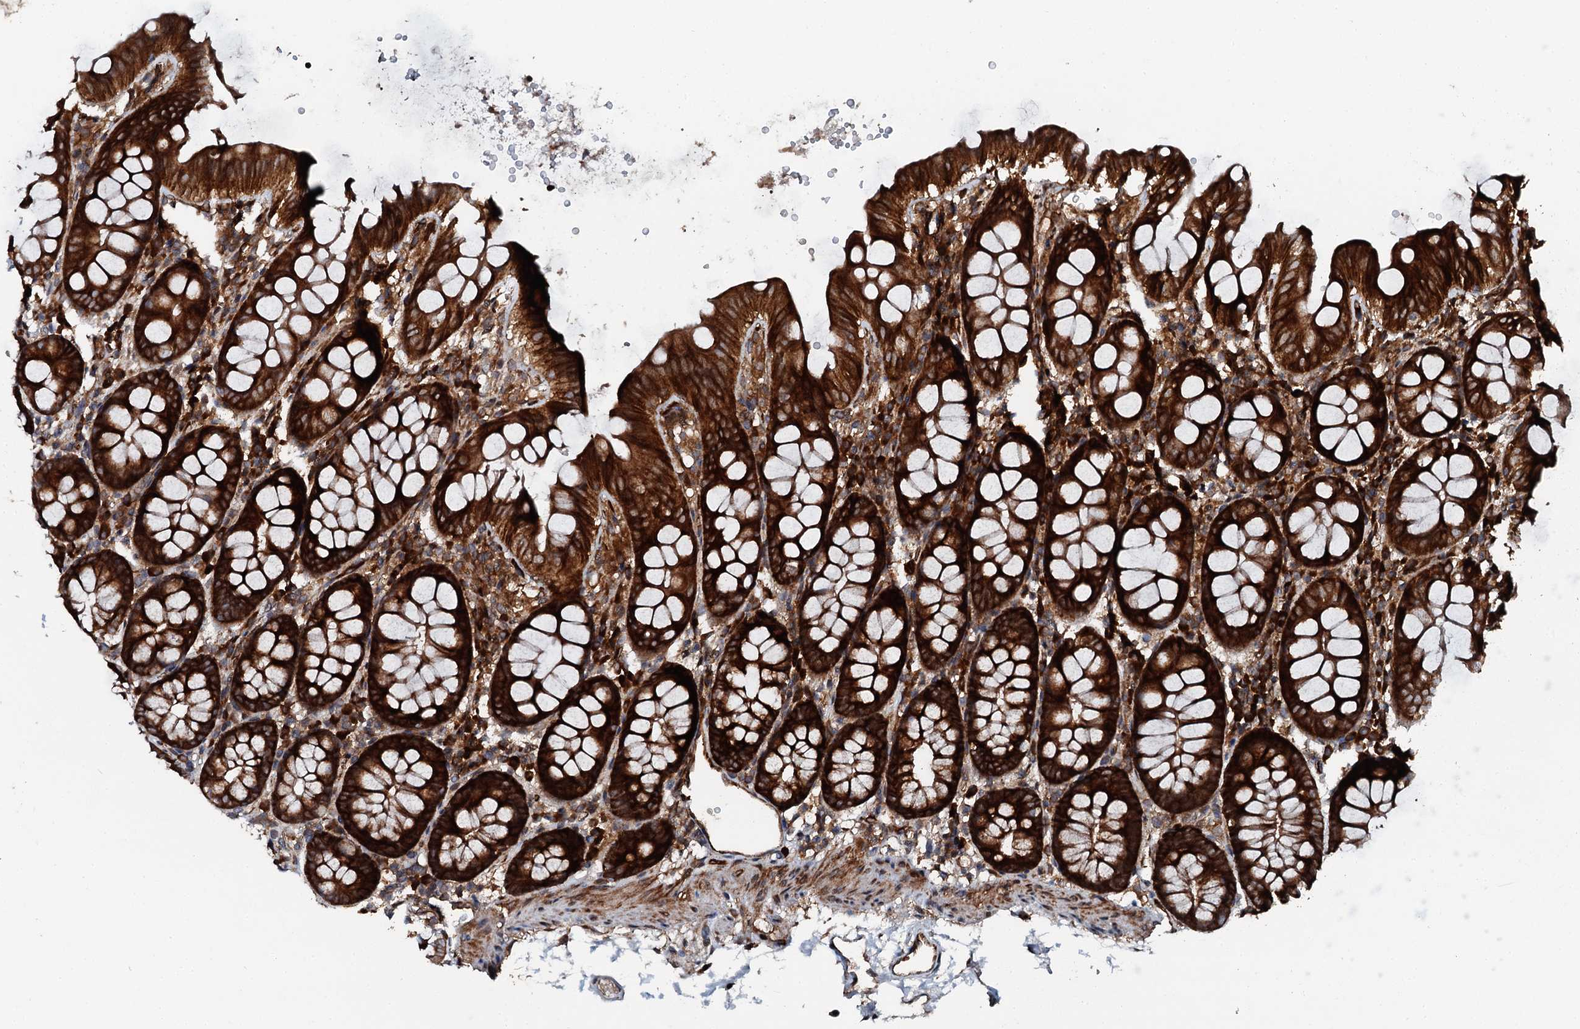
{"staining": {"intensity": "moderate", "quantity": ">75%", "location": "cytoplasmic/membranous"}, "tissue": "colon", "cell_type": "Endothelial cells", "image_type": "normal", "snomed": [{"axis": "morphology", "description": "Normal tissue, NOS"}, {"axis": "topography", "description": "Colon"}], "caption": "Immunohistochemical staining of unremarkable human colon reveals >75% levels of moderate cytoplasmic/membranous protein positivity in about >75% of endothelial cells.", "gene": "FLYWCH1", "patient": {"sex": "male", "age": 75}}